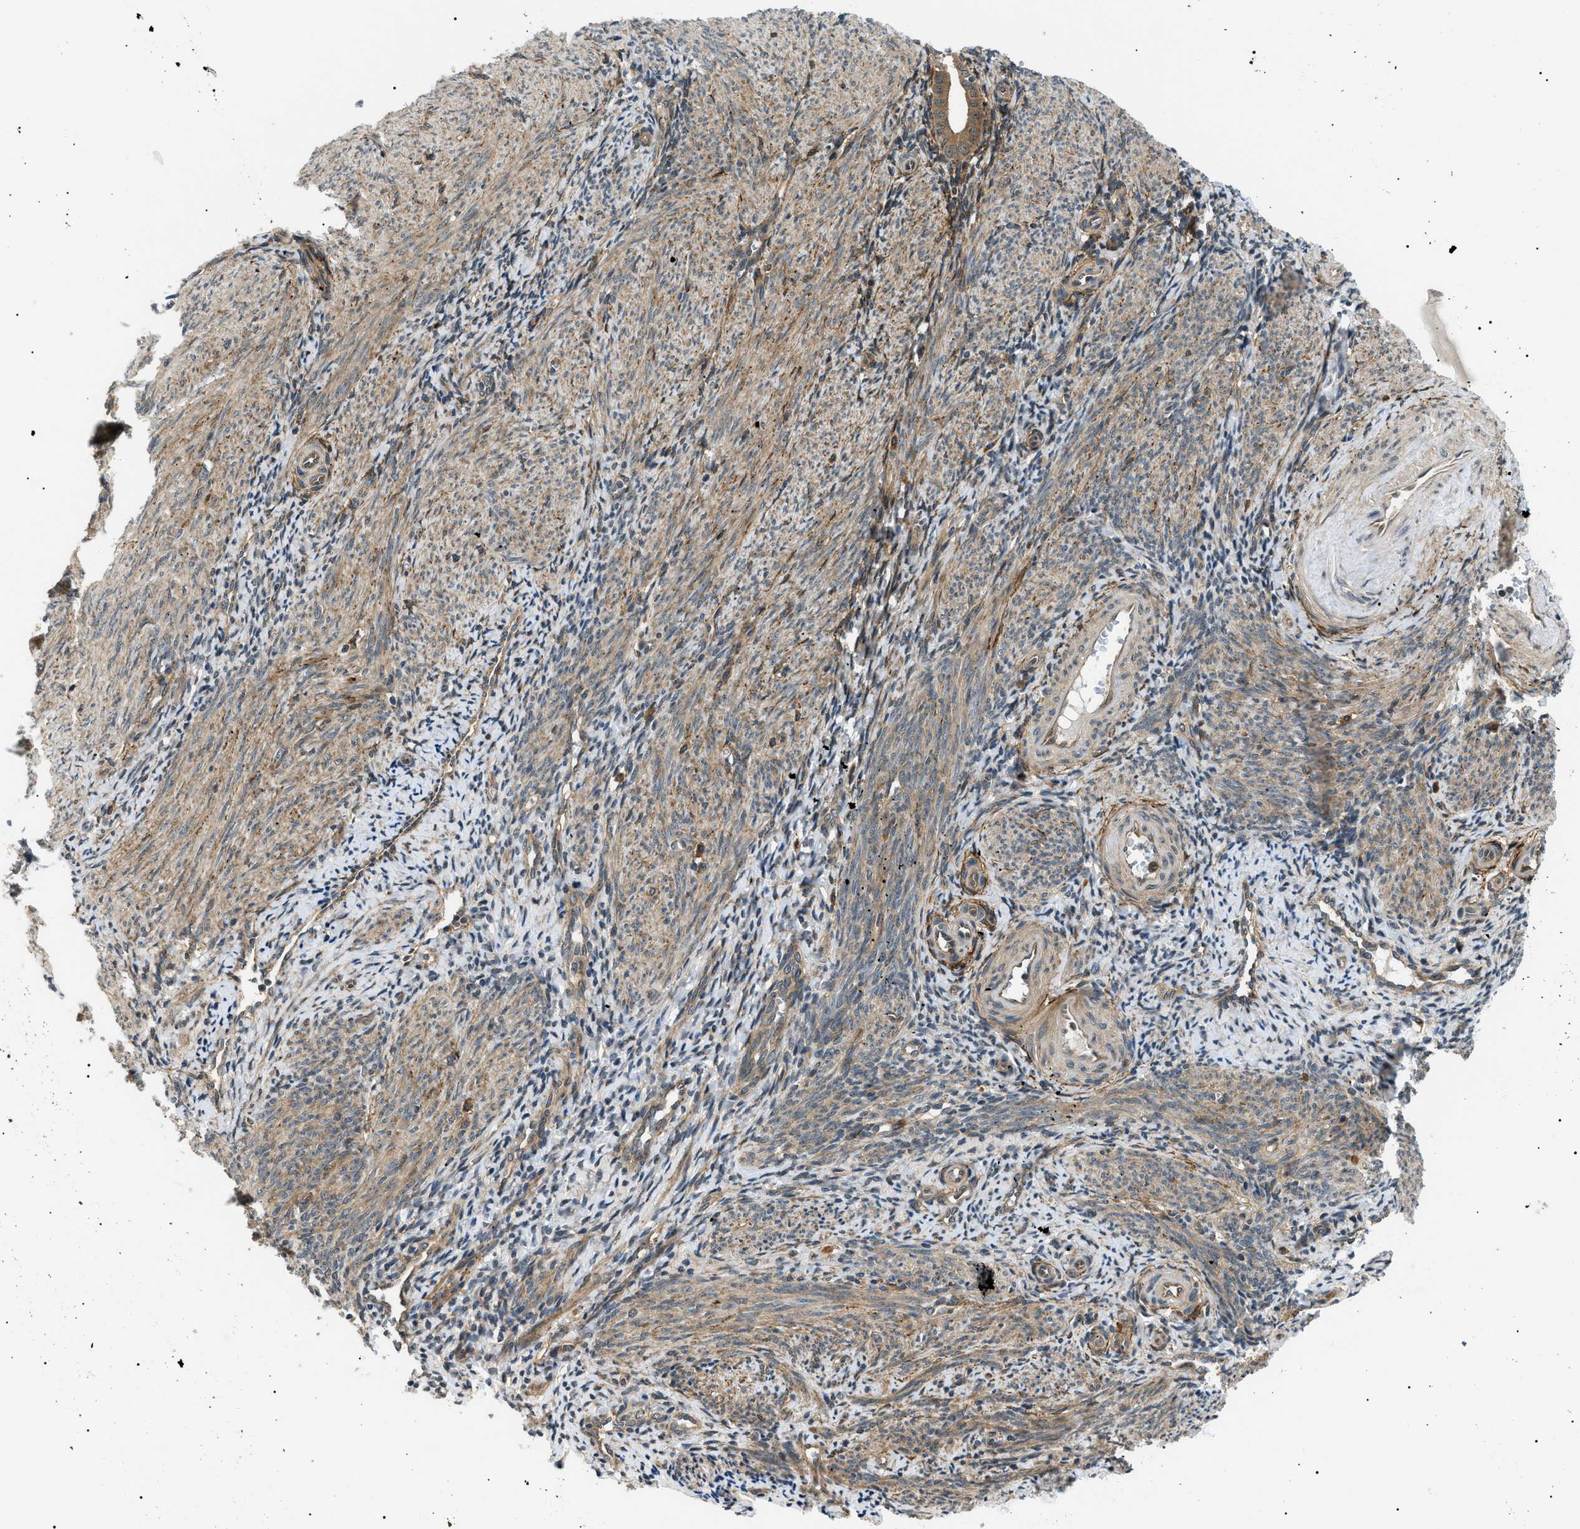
{"staining": {"intensity": "moderate", "quantity": "25%-75%", "location": "cytoplasmic/membranous"}, "tissue": "endometrium", "cell_type": "Cells in endometrial stroma", "image_type": "normal", "snomed": [{"axis": "morphology", "description": "Normal tissue, NOS"}, {"axis": "topography", "description": "Endometrium"}], "caption": "Protein analysis of benign endometrium shows moderate cytoplasmic/membranous positivity in approximately 25%-75% of cells in endometrial stroma.", "gene": "ATP6AP1", "patient": {"sex": "female", "age": 50}}